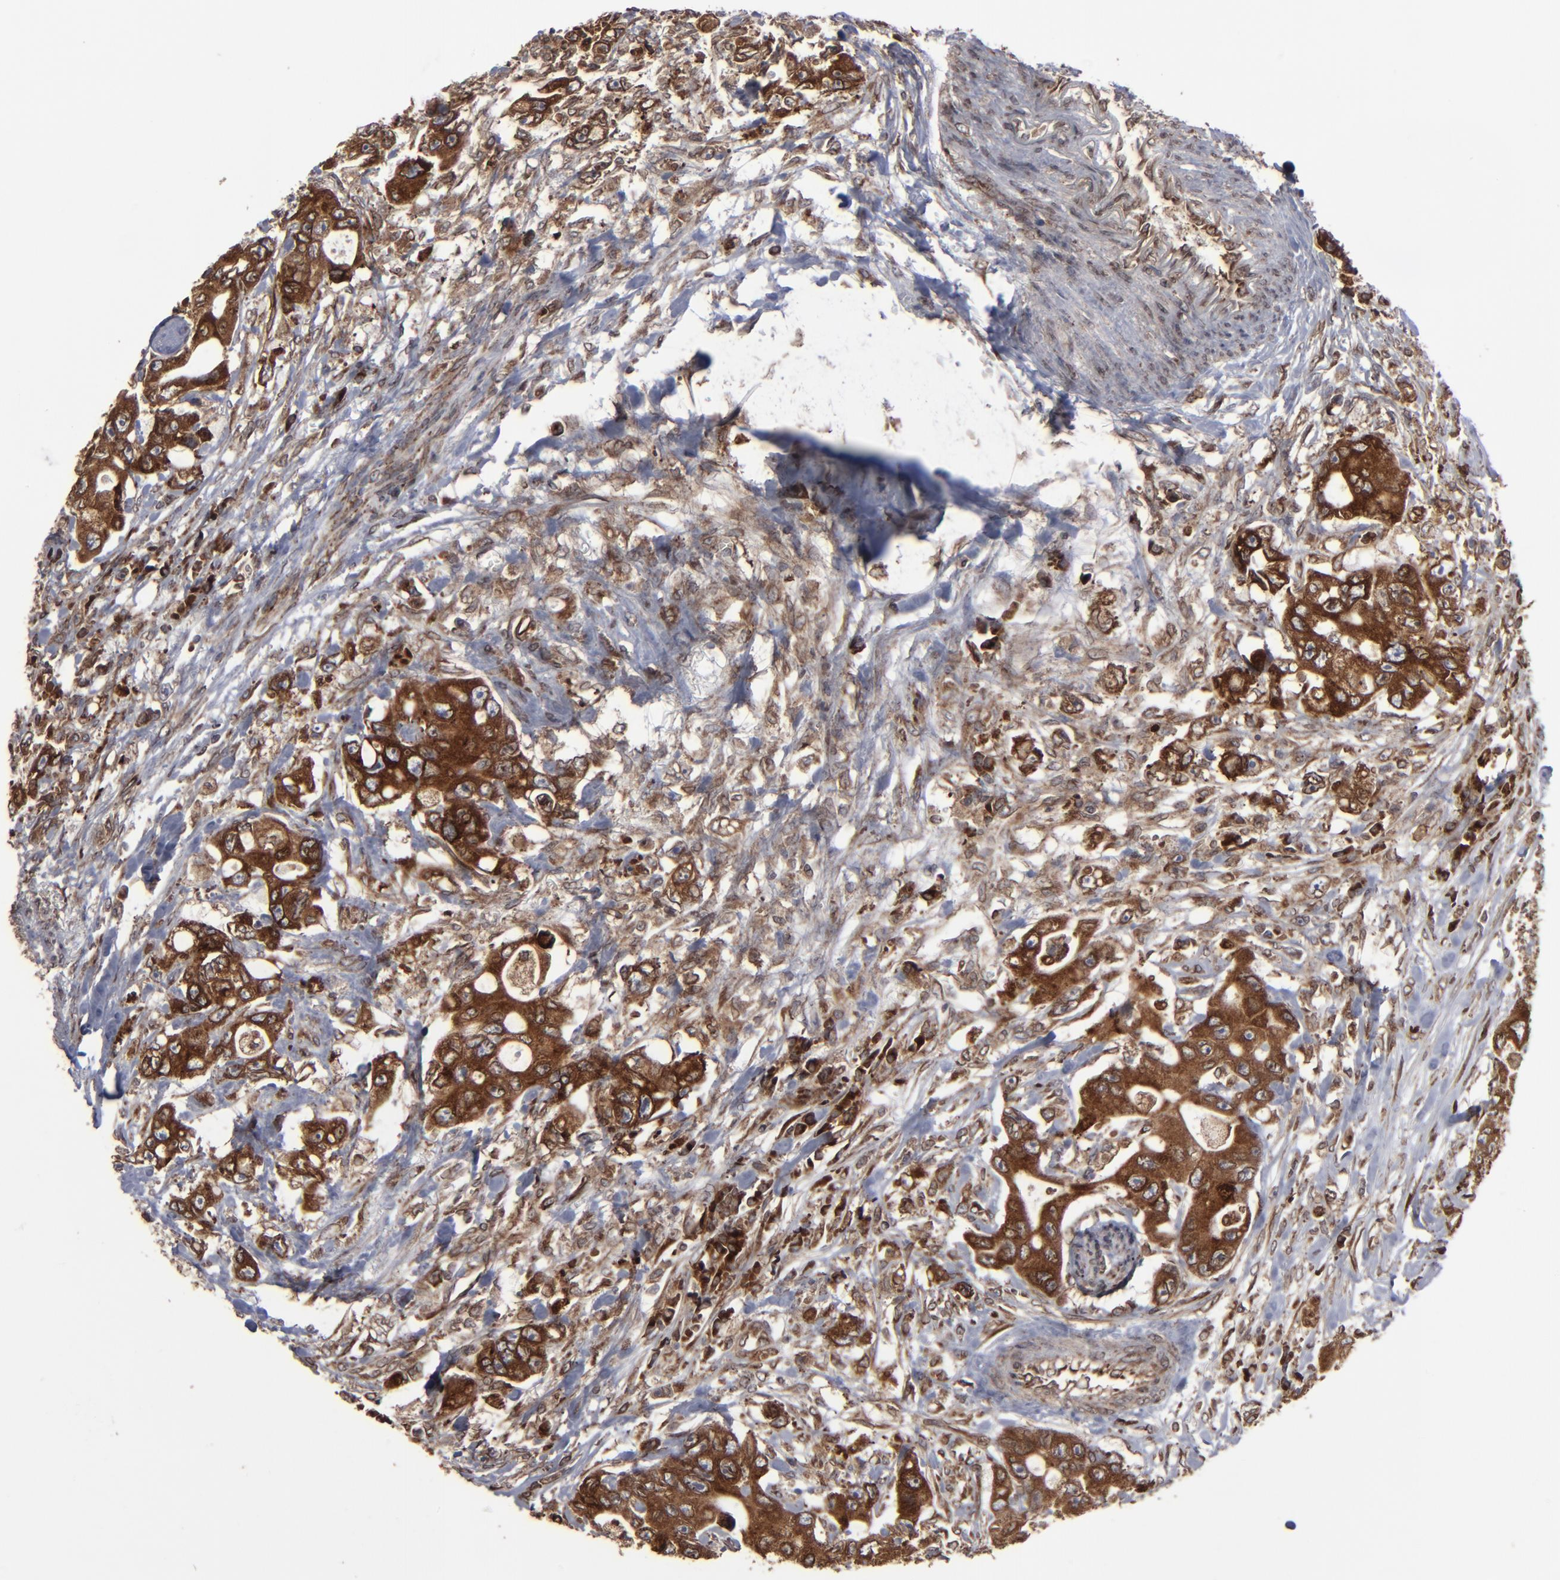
{"staining": {"intensity": "strong", "quantity": ">75%", "location": "cytoplasmic/membranous"}, "tissue": "colorectal cancer", "cell_type": "Tumor cells", "image_type": "cancer", "snomed": [{"axis": "morphology", "description": "Adenocarcinoma, NOS"}, {"axis": "topography", "description": "Colon"}], "caption": "IHC micrograph of neoplastic tissue: human colorectal adenocarcinoma stained using immunohistochemistry (IHC) shows high levels of strong protein expression localized specifically in the cytoplasmic/membranous of tumor cells, appearing as a cytoplasmic/membranous brown color.", "gene": "CNIH1", "patient": {"sex": "female", "age": 46}}